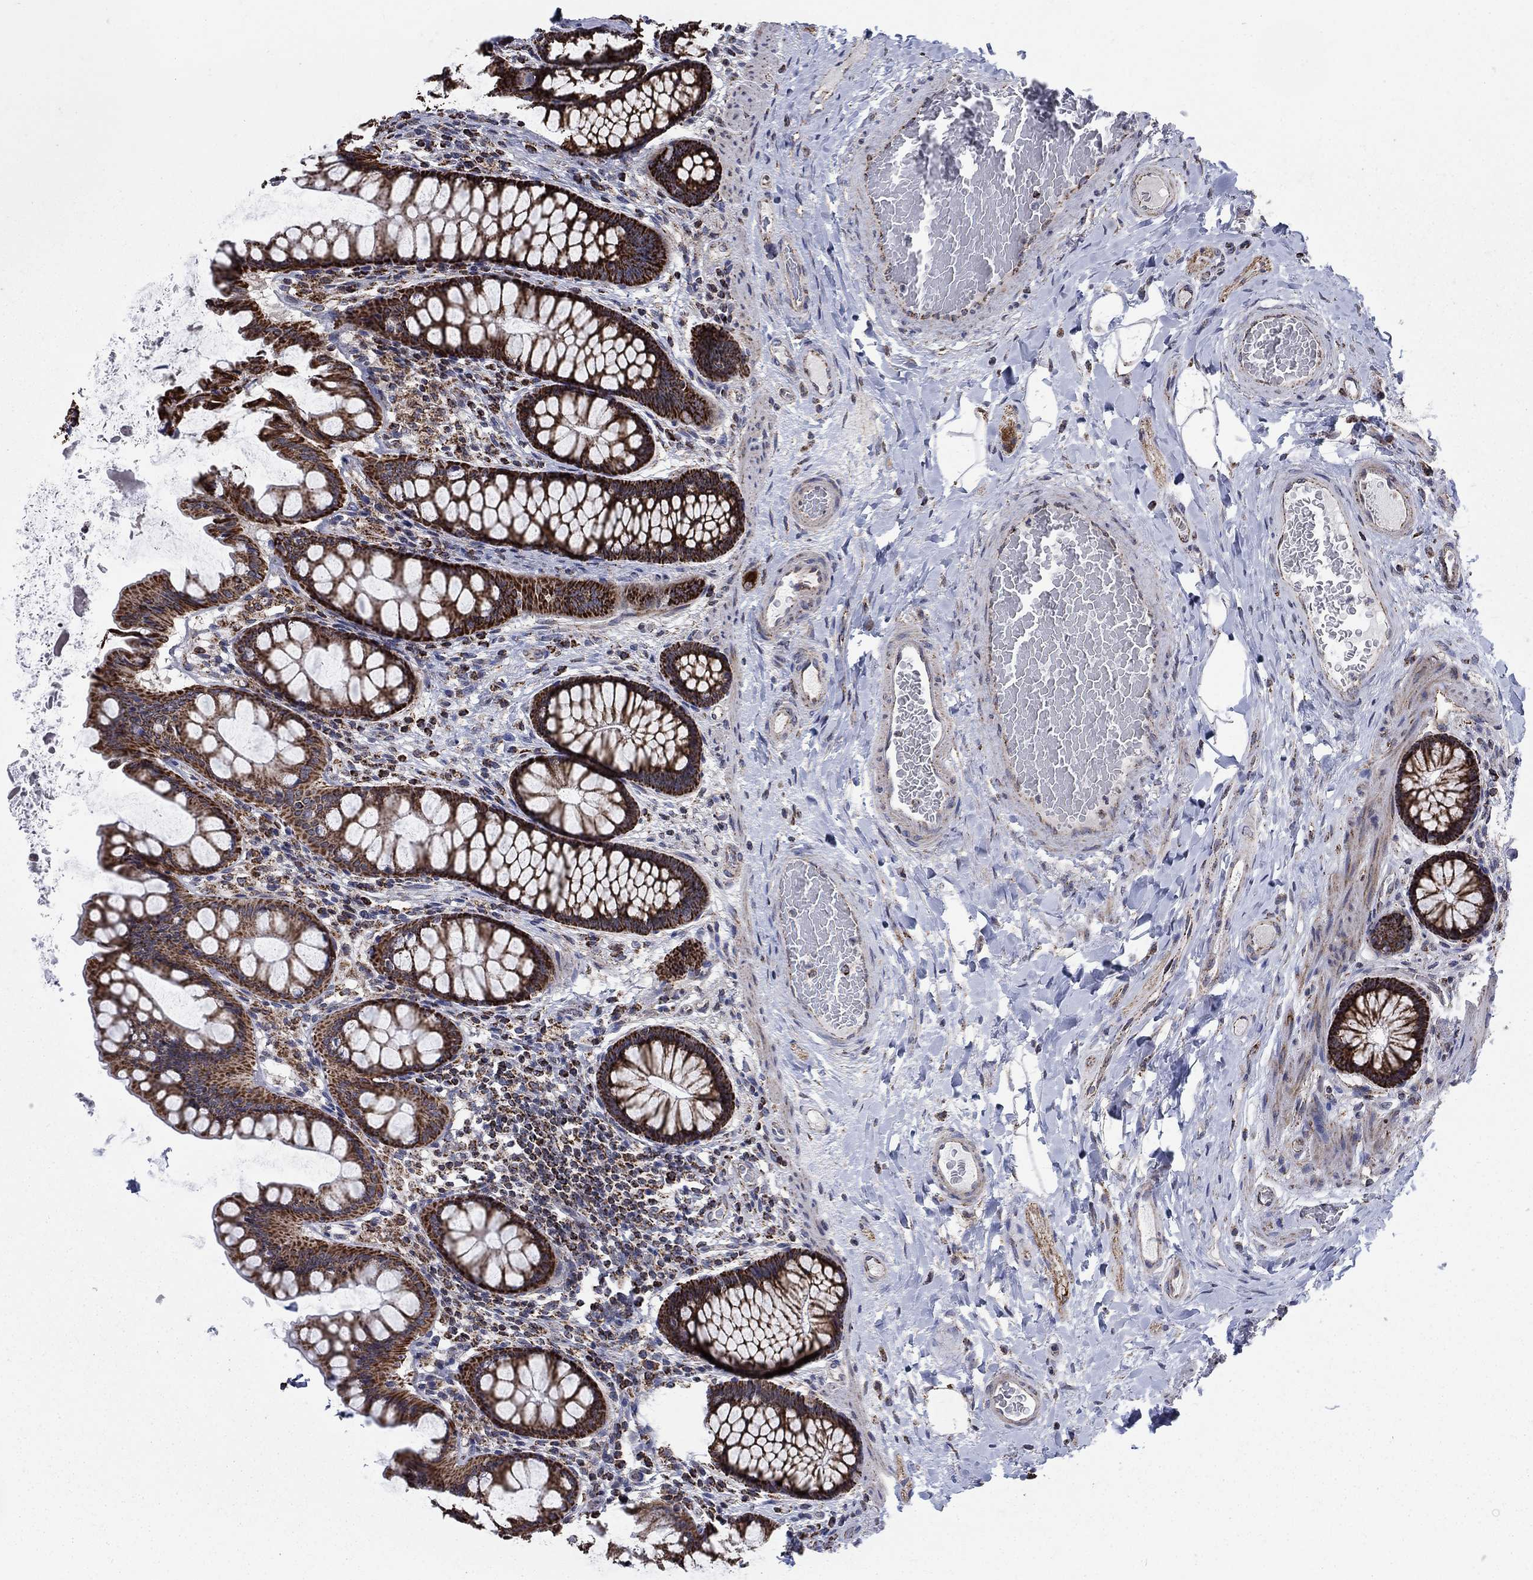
{"staining": {"intensity": "negative", "quantity": "none", "location": "none"}, "tissue": "colon", "cell_type": "Endothelial cells", "image_type": "normal", "snomed": [{"axis": "morphology", "description": "Normal tissue, NOS"}, {"axis": "topography", "description": "Colon"}], "caption": "Immunohistochemistry image of normal colon stained for a protein (brown), which reveals no positivity in endothelial cells.", "gene": "MOAP1", "patient": {"sex": "female", "age": 65}}